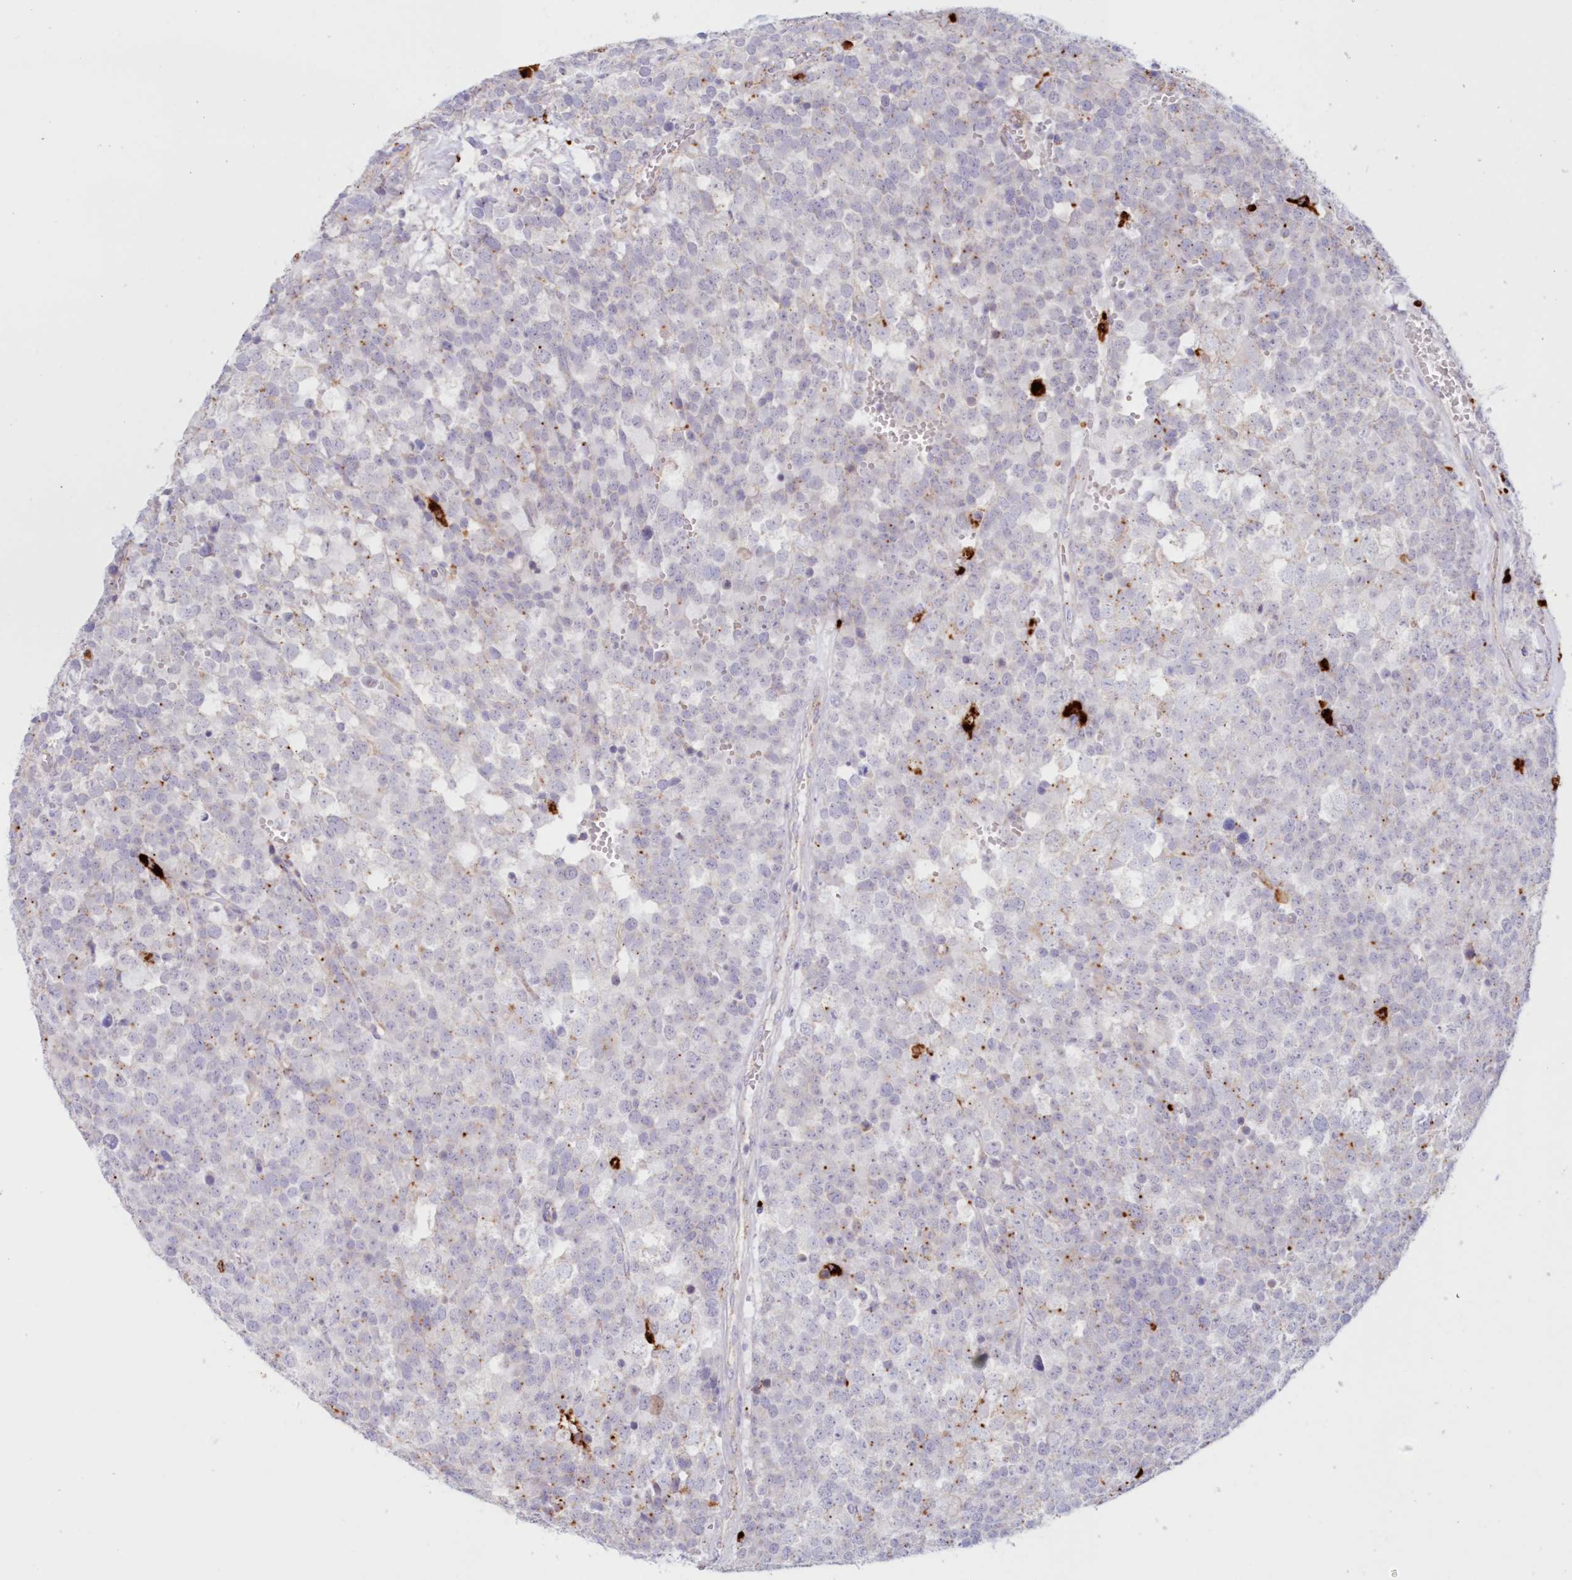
{"staining": {"intensity": "weak", "quantity": "<25%", "location": "cytoplasmic/membranous"}, "tissue": "testis cancer", "cell_type": "Tumor cells", "image_type": "cancer", "snomed": [{"axis": "morphology", "description": "Seminoma, NOS"}, {"axis": "topography", "description": "Testis"}], "caption": "Immunohistochemistry (IHC) image of testis cancer (seminoma) stained for a protein (brown), which exhibits no positivity in tumor cells.", "gene": "TPP1", "patient": {"sex": "male", "age": 71}}